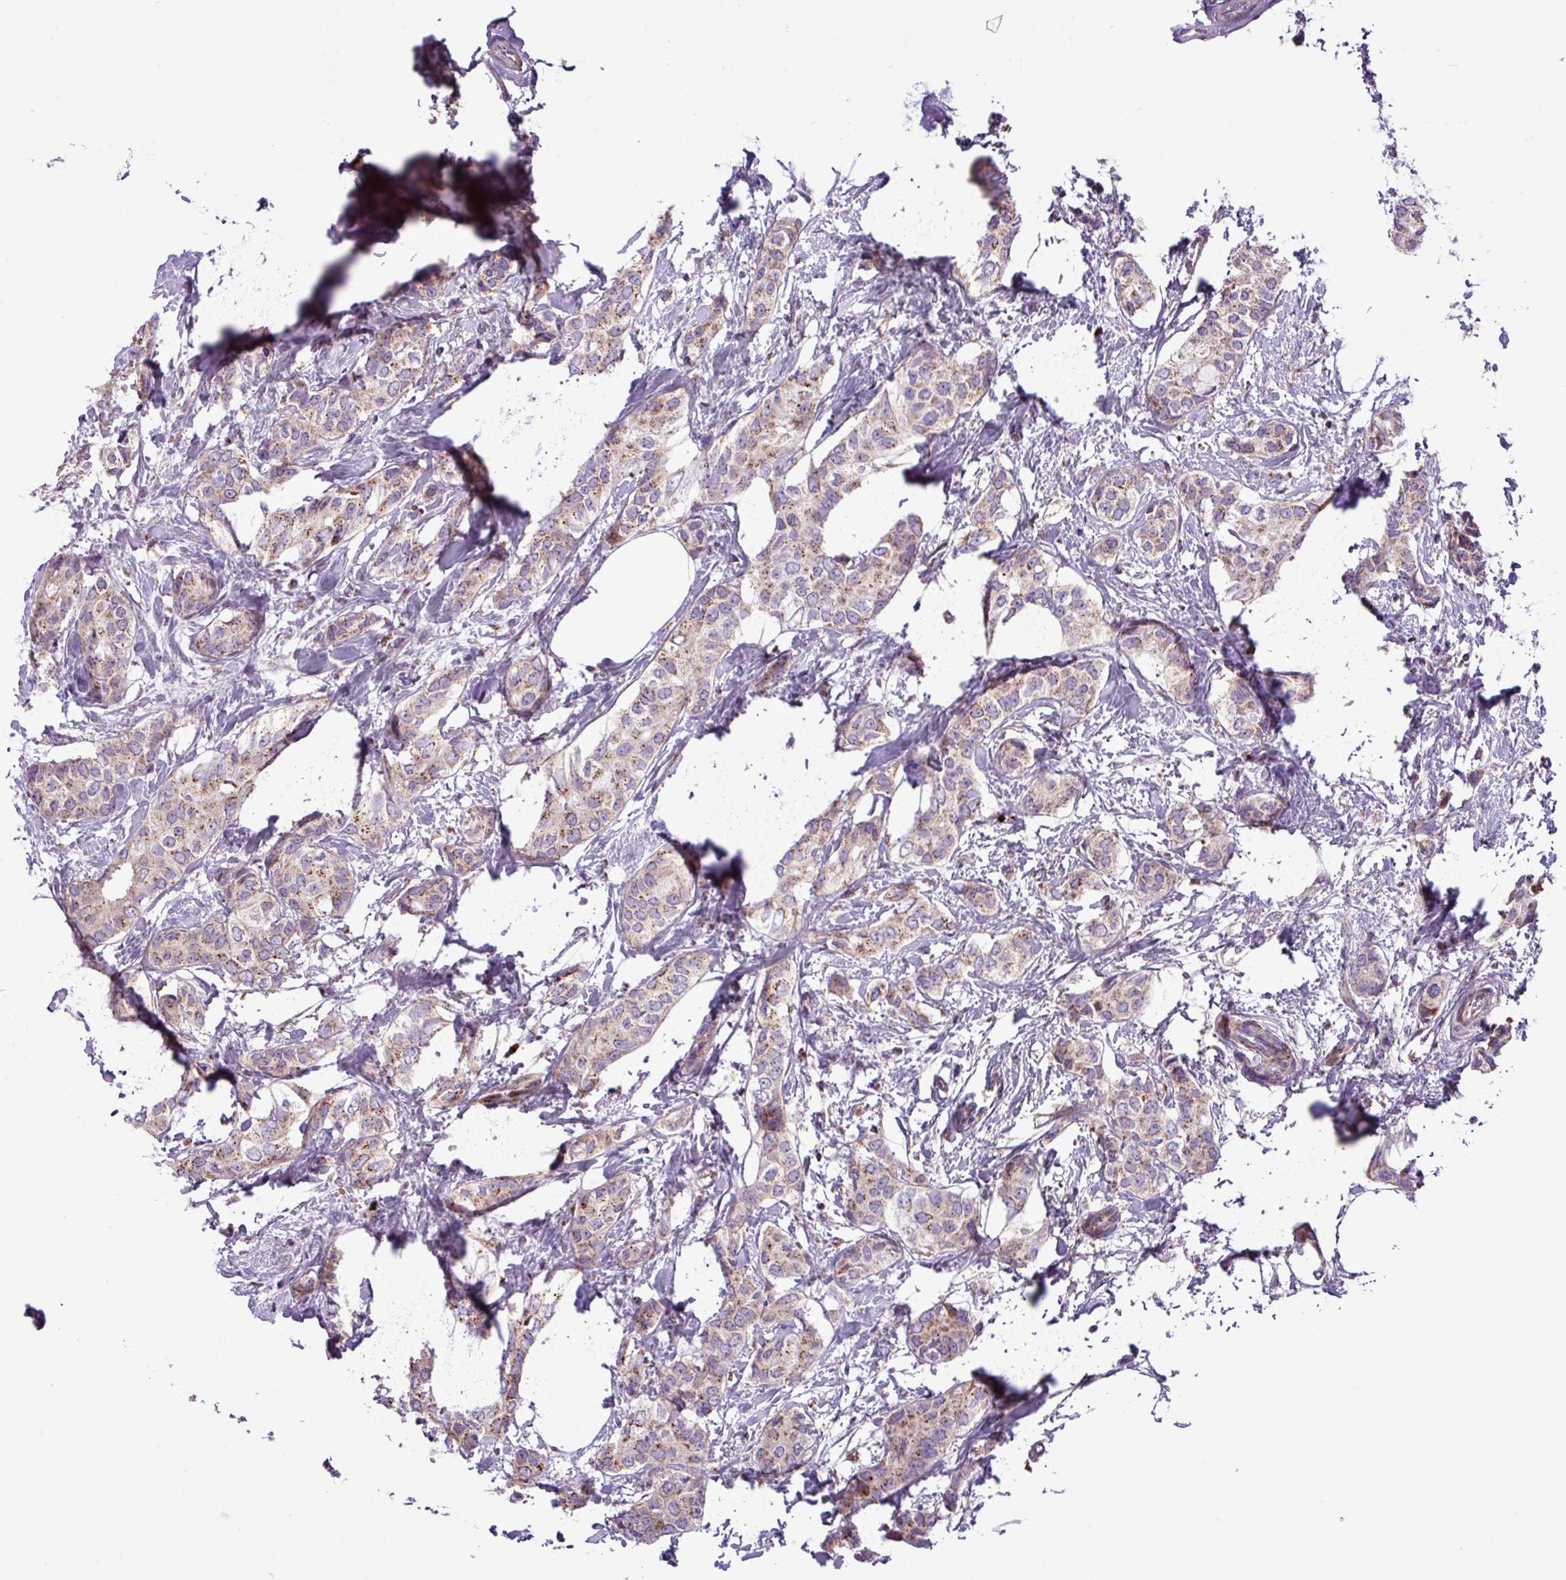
{"staining": {"intensity": "moderate", "quantity": ">75%", "location": "cytoplasmic/membranous"}, "tissue": "breast cancer", "cell_type": "Tumor cells", "image_type": "cancer", "snomed": [{"axis": "morphology", "description": "Duct carcinoma"}, {"axis": "topography", "description": "Breast"}], "caption": "Immunohistochemistry (IHC) image of neoplastic tissue: breast cancer stained using immunohistochemistry (IHC) reveals medium levels of moderate protein expression localized specifically in the cytoplasmic/membranous of tumor cells, appearing as a cytoplasmic/membranous brown color.", "gene": "FAM183A", "patient": {"sex": "female", "age": 73}}